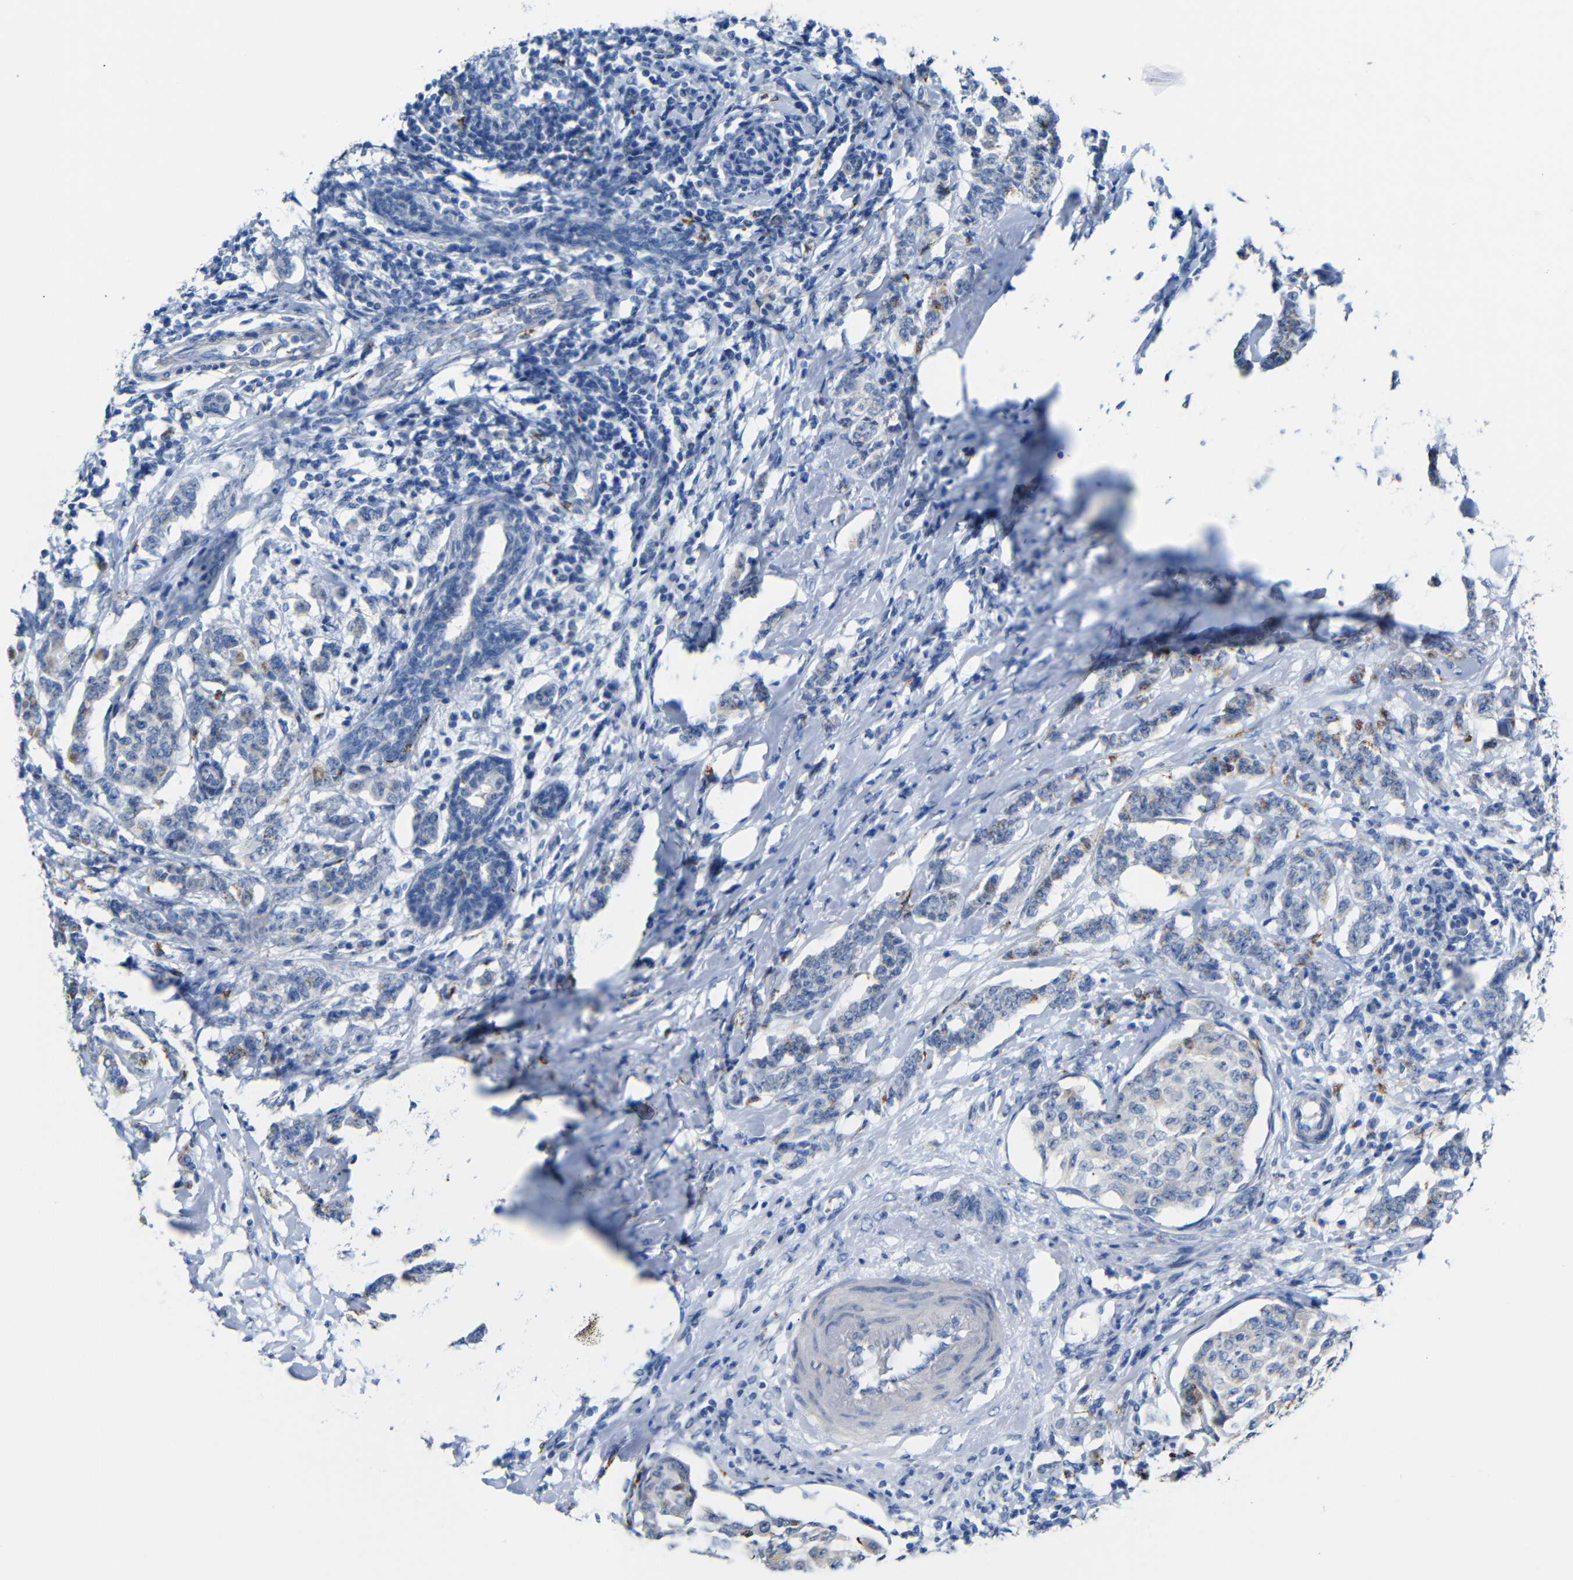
{"staining": {"intensity": "strong", "quantity": "<25%", "location": "cytoplasmic/membranous"}, "tissue": "breast cancer", "cell_type": "Tumor cells", "image_type": "cancer", "snomed": [{"axis": "morphology", "description": "Duct carcinoma"}, {"axis": "topography", "description": "Breast"}], "caption": "Breast intraductal carcinoma tissue reveals strong cytoplasmic/membranous staining in approximately <25% of tumor cells", "gene": "C15orf48", "patient": {"sex": "female", "age": 40}}